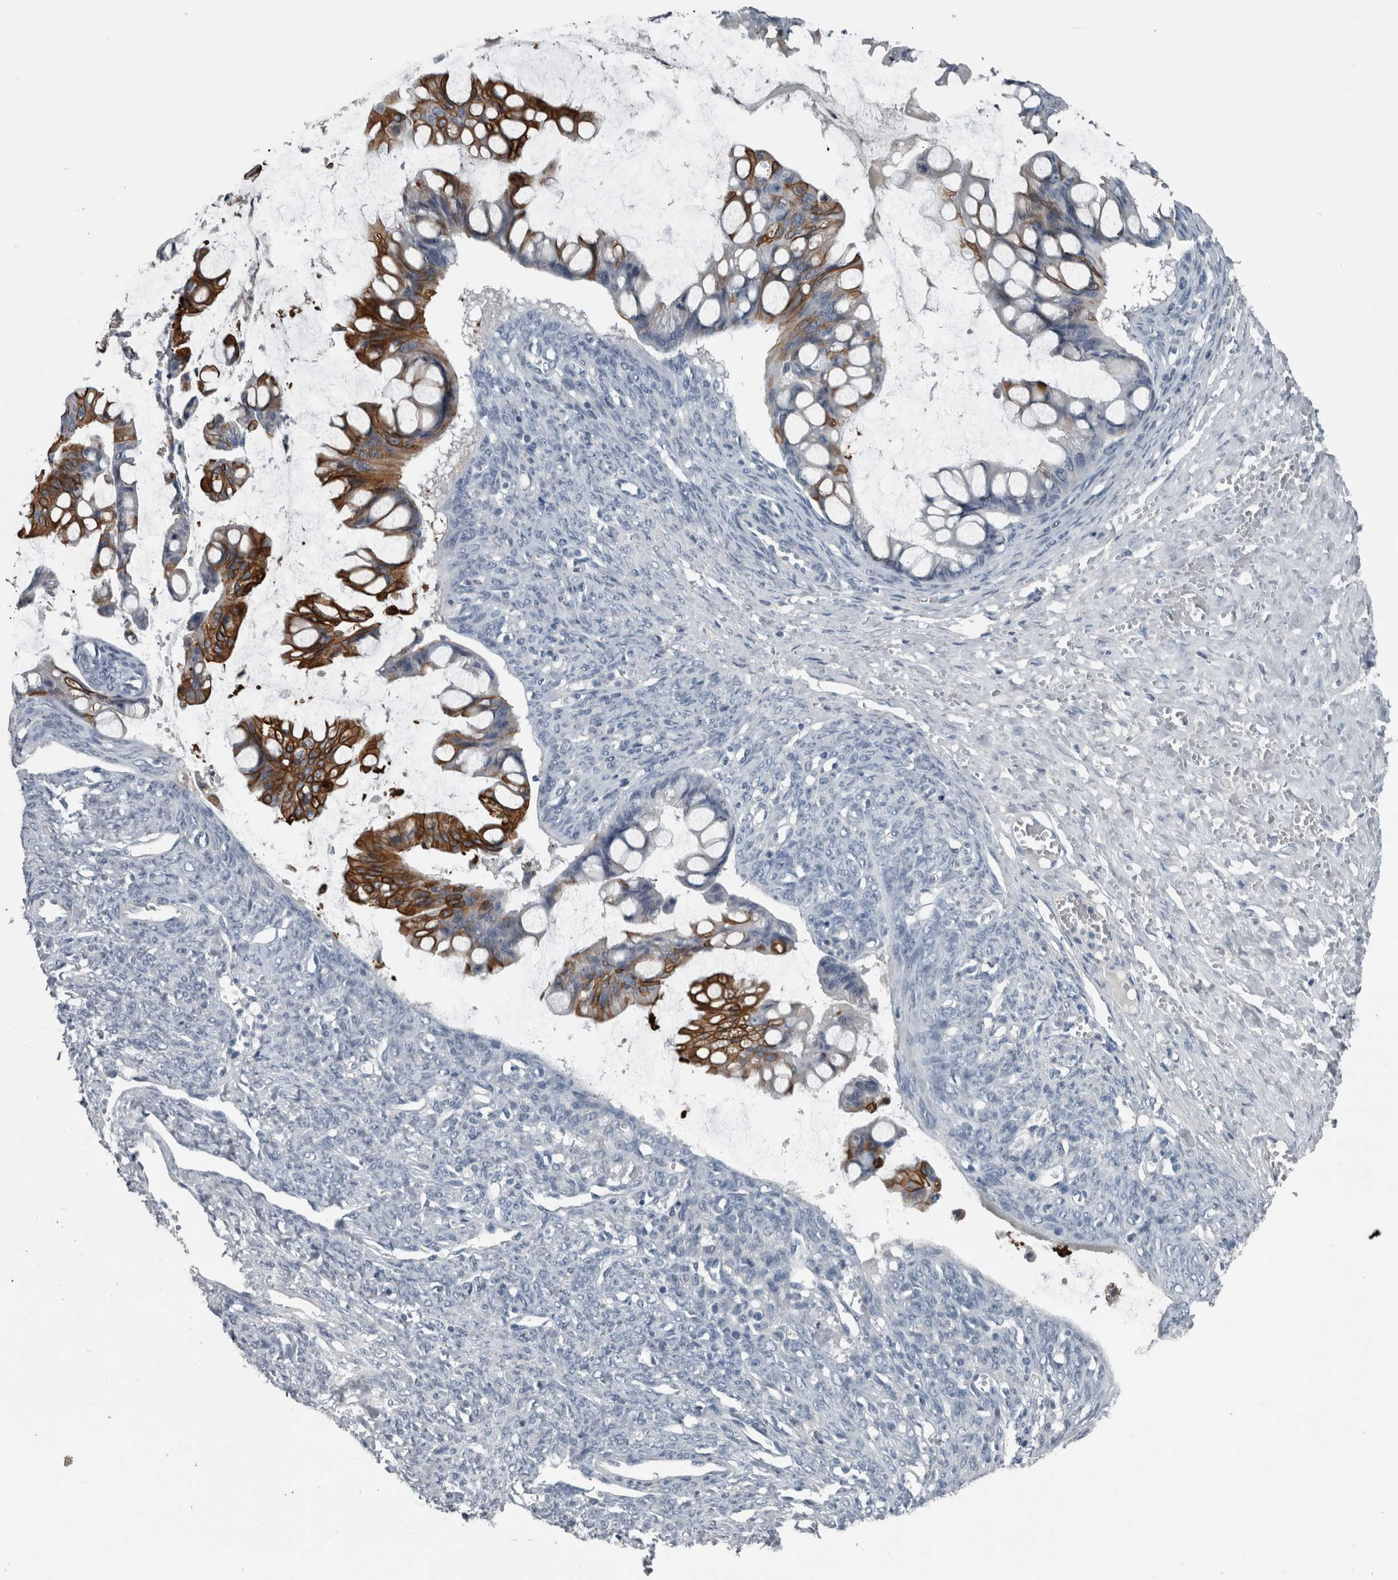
{"staining": {"intensity": "strong", "quantity": "<25%", "location": "cytoplasmic/membranous"}, "tissue": "ovarian cancer", "cell_type": "Tumor cells", "image_type": "cancer", "snomed": [{"axis": "morphology", "description": "Cystadenocarcinoma, mucinous, NOS"}, {"axis": "topography", "description": "Ovary"}], "caption": "Tumor cells display strong cytoplasmic/membranous staining in approximately <25% of cells in ovarian cancer. Using DAB (brown) and hematoxylin (blue) stains, captured at high magnification using brightfield microscopy.", "gene": "KRT20", "patient": {"sex": "female", "age": 73}}